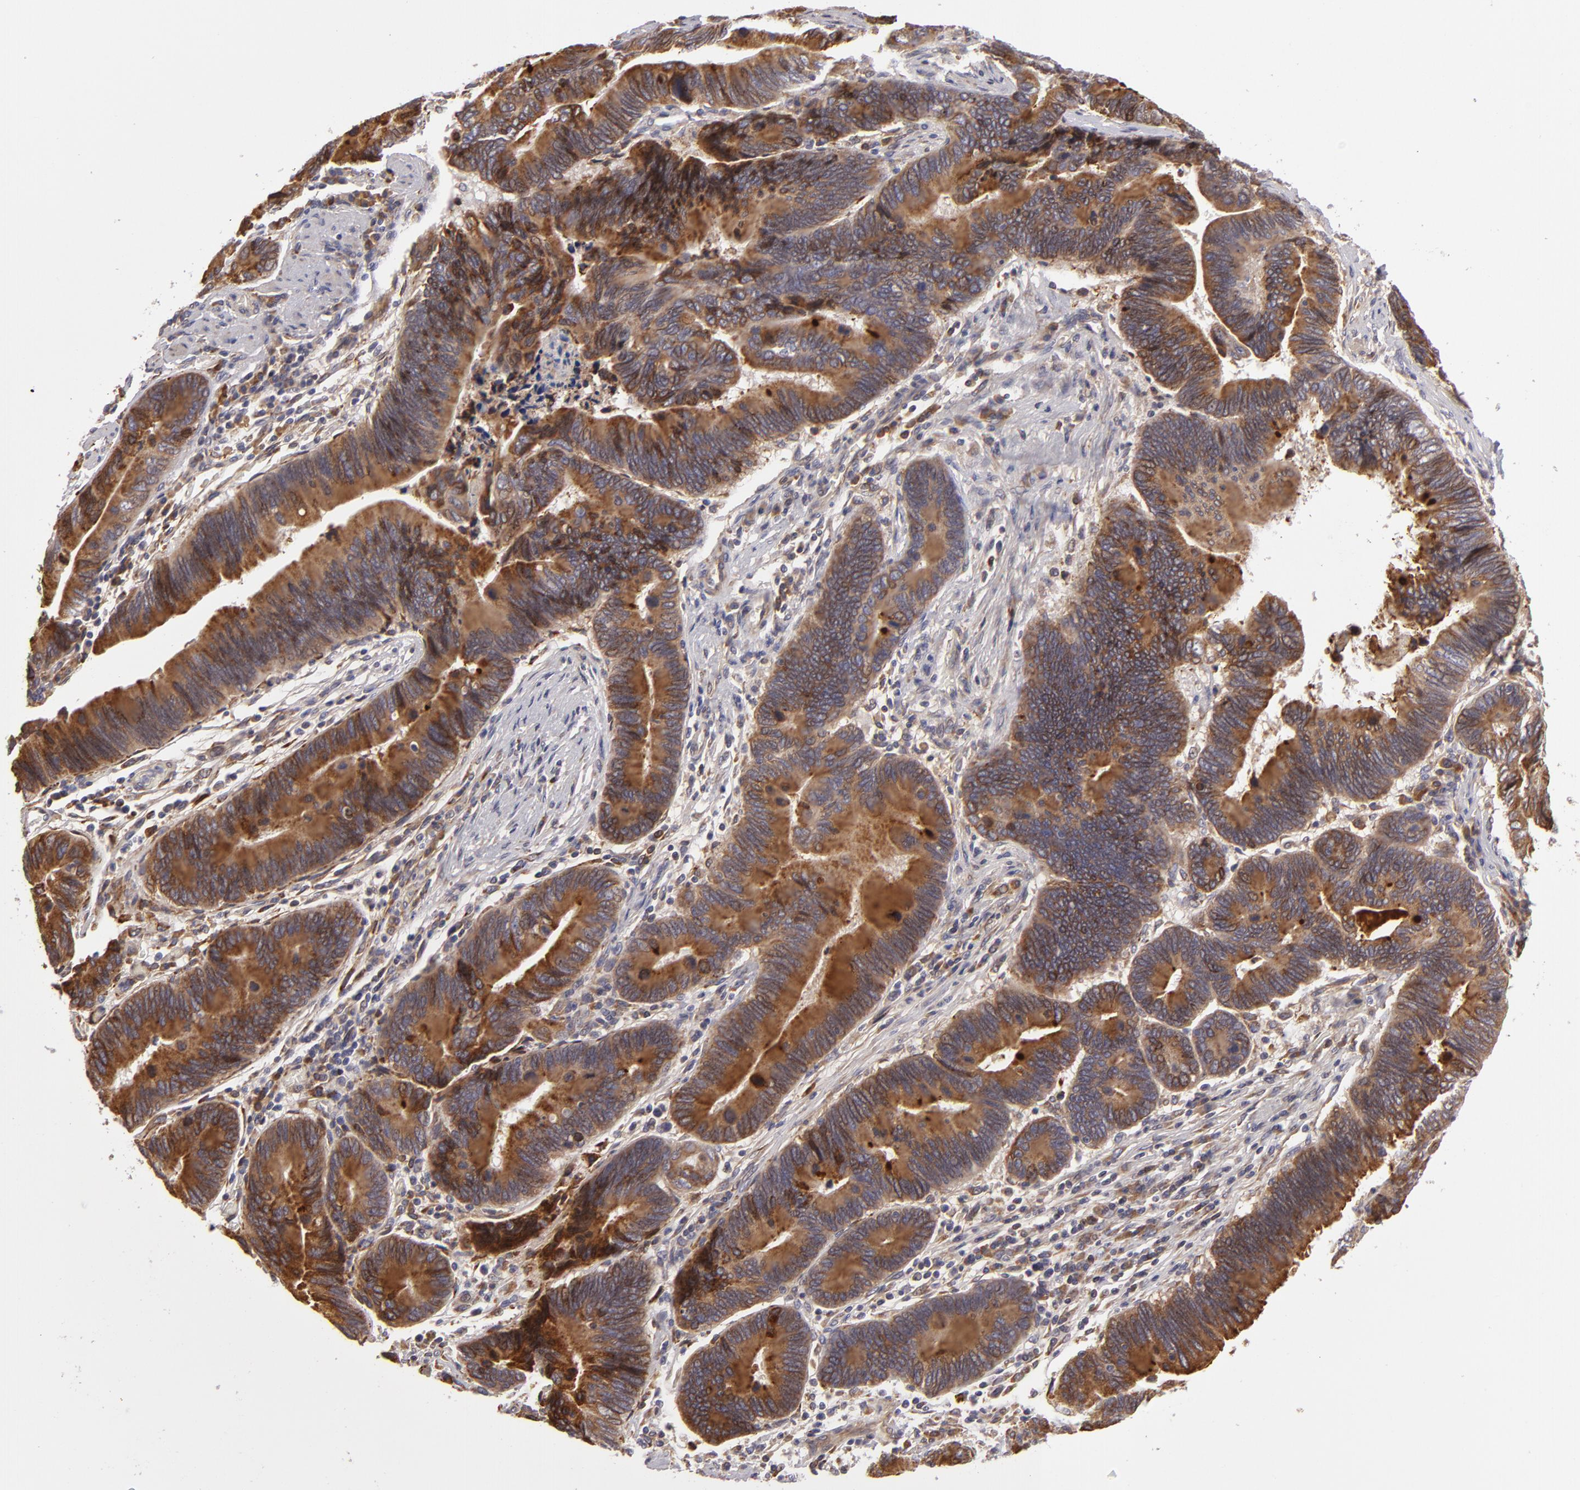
{"staining": {"intensity": "strong", "quantity": ">75%", "location": "cytoplasmic/membranous"}, "tissue": "pancreatic cancer", "cell_type": "Tumor cells", "image_type": "cancer", "snomed": [{"axis": "morphology", "description": "Adenocarcinoma, NOS"}, {"axis": "topography", "description": "Pancreas"}], "caption": "Pancreatic cancer was stained to show a protein in brown. There is high levels of strong cytoplasmic/membranous expression in approximately >75% of tumor cells.", "gene": "CFB", "patient": {"sex": "female", "age": 70}}